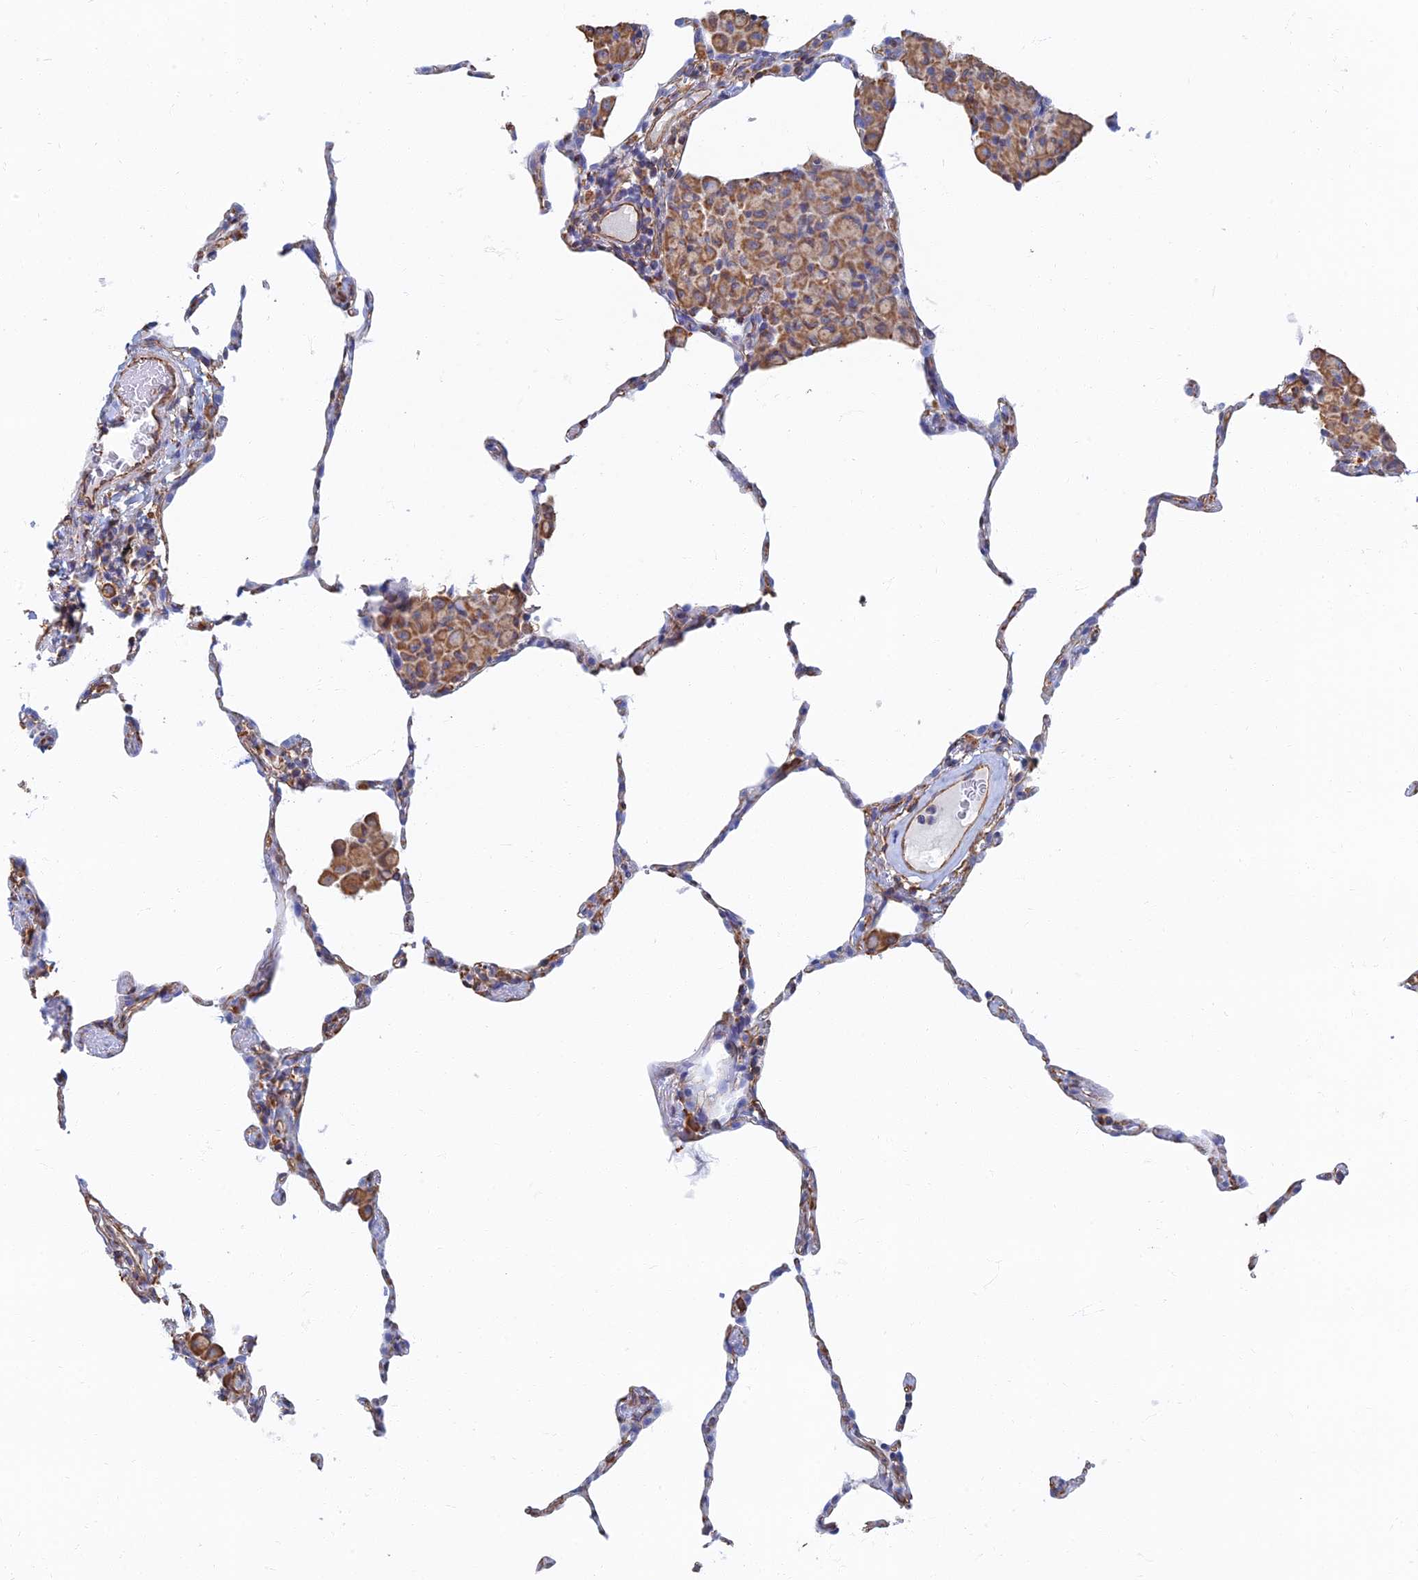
{"staining": {"intensity": "negative", "quantity": "none", "location": "none"}, "tissue": "lung", "cell_type": "Alveolar cells", "image_type": "normal", "snomed": [{"axis": "morphology", "description": "Normal tissue, NOS"}, {"axis": "topography", "description": "Lung"}], "caption": "IHC of normal human lung demonstrates no positivity in alveolar cells. (Brightfield microscopy of DAB immunohistochemistry (IHC) at high magnification).", "gene": "RMC1", "patient": {"sex": "female", "age": 57}}